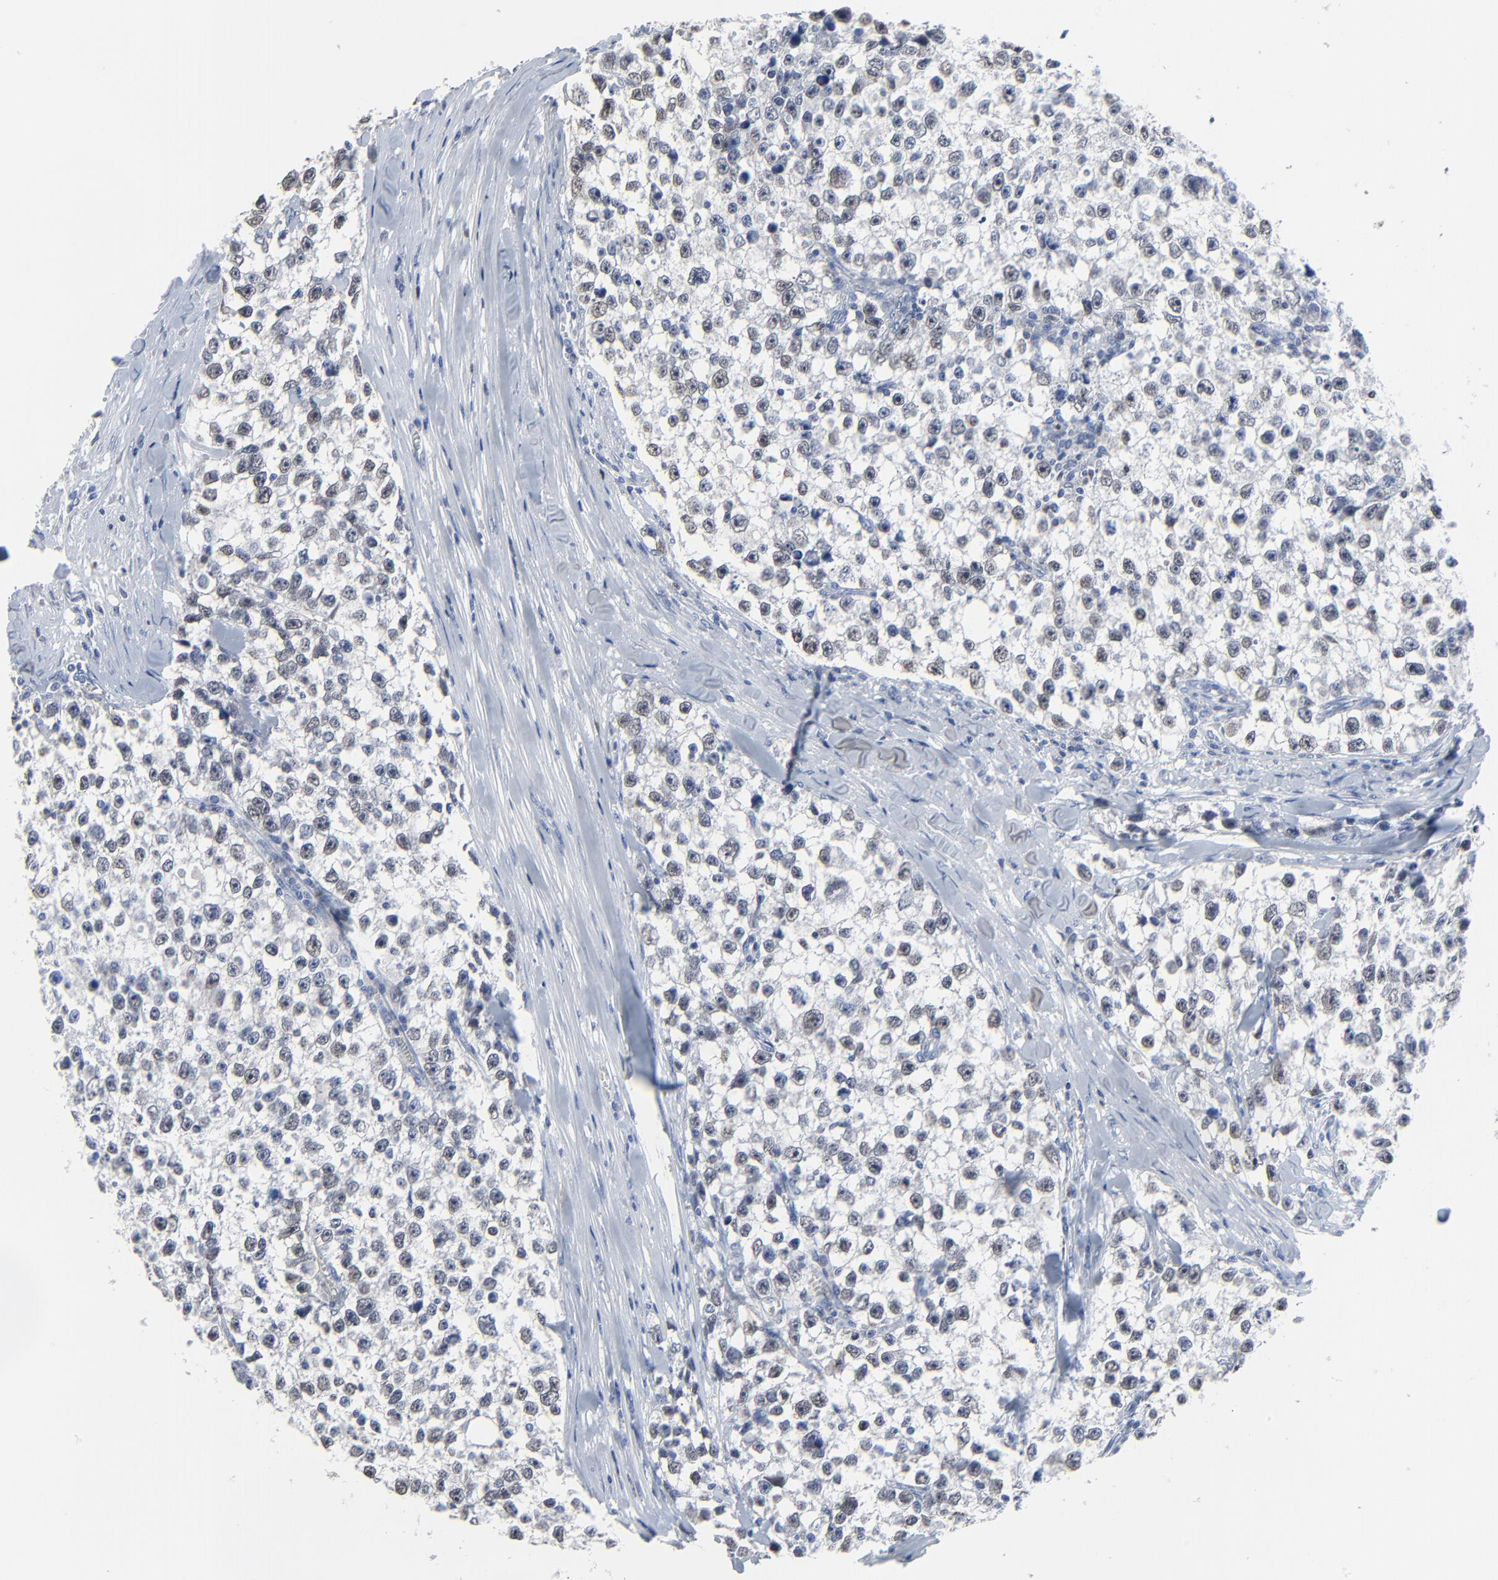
{"staining": {"intensity": "weak", "quantity": "25%-75%", "location": "nuclear"}, "tissue": "testis cancer", "cell_type": "Tumor cells", "image_type": "cancer", "snomed": [{"axis": "morphology", "description": "Seminoma, NOS"}, {"axis": "morphology", "description": "Carcinoma, Embryonal, NOS"}, {"axis": "topography", "description": "Testis"}], "caption": "The immunohistochemical stain labels weak nuclear positivity in tumor cells of testis cancer (embryonal carcinoma) tissue. The staining was performed using DAB, with brown indicating positive protein expression. Nuclei are stained blue with hematoxylin.", "gene": "BIRC3", "patient": {"sex": "male", "age": 30}}